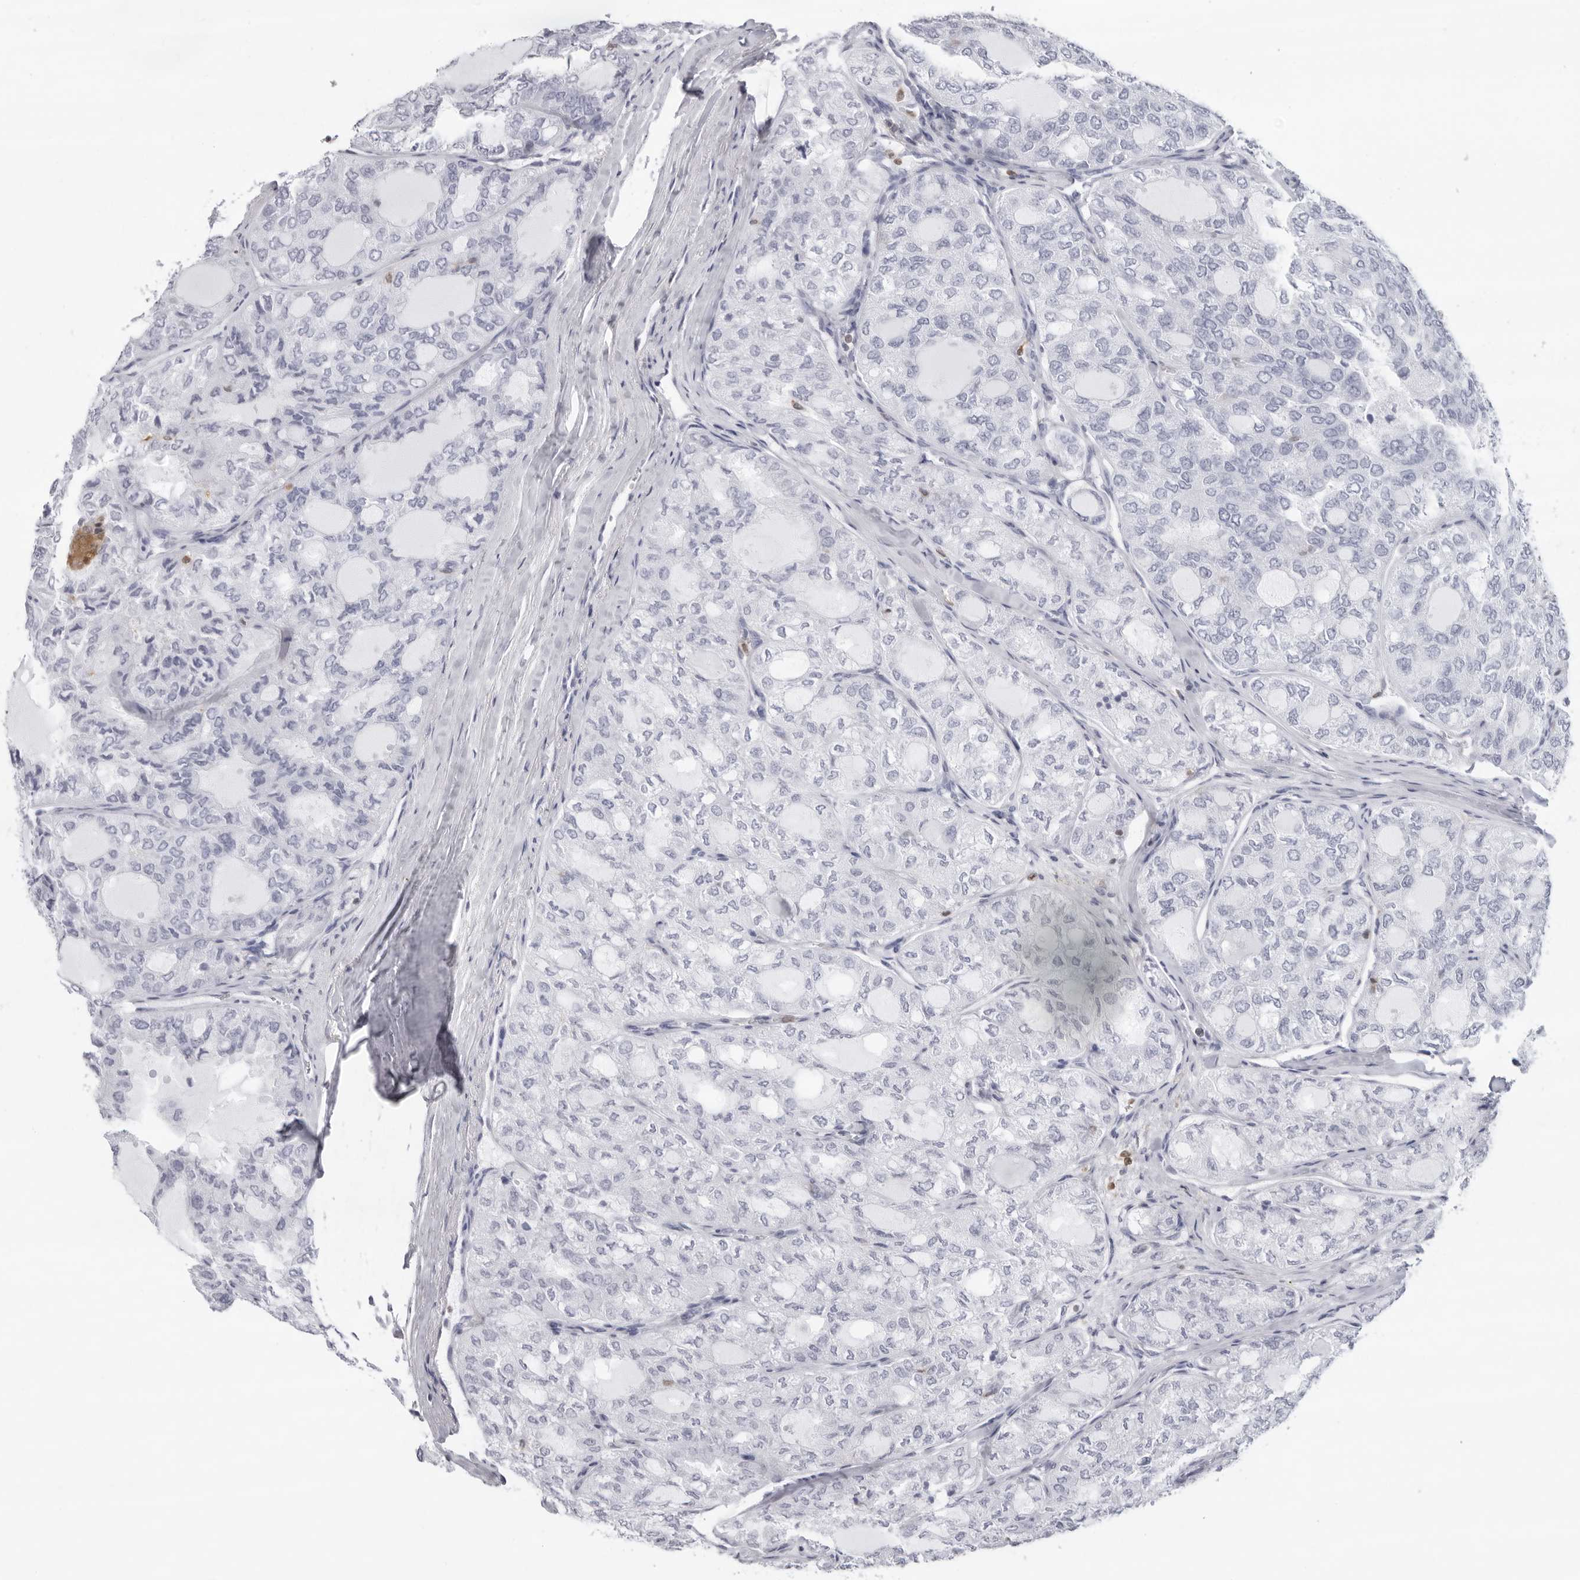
{"staining": {"intensity": "negative", "quantity": "none", "location": "none"}, "tissue": "thyroid cancer", "cell_type": "Tumor cells", "image_type": "cancer", "snomed": [{"axis": "morphology", "description": "Follicular adenoma carcinoma, NOS"}, {"axis": "topography", "description": "Thyroid gland"}], "caption": "Immunohistochemistry (IHC) histopathology image of thyroid follicular adenoma carcinoma stained for a protein (brown), which demonstrates no expression in tumor cells.", "gene": "FMNL1", "patient": {"sex": "male", "age": 75}}